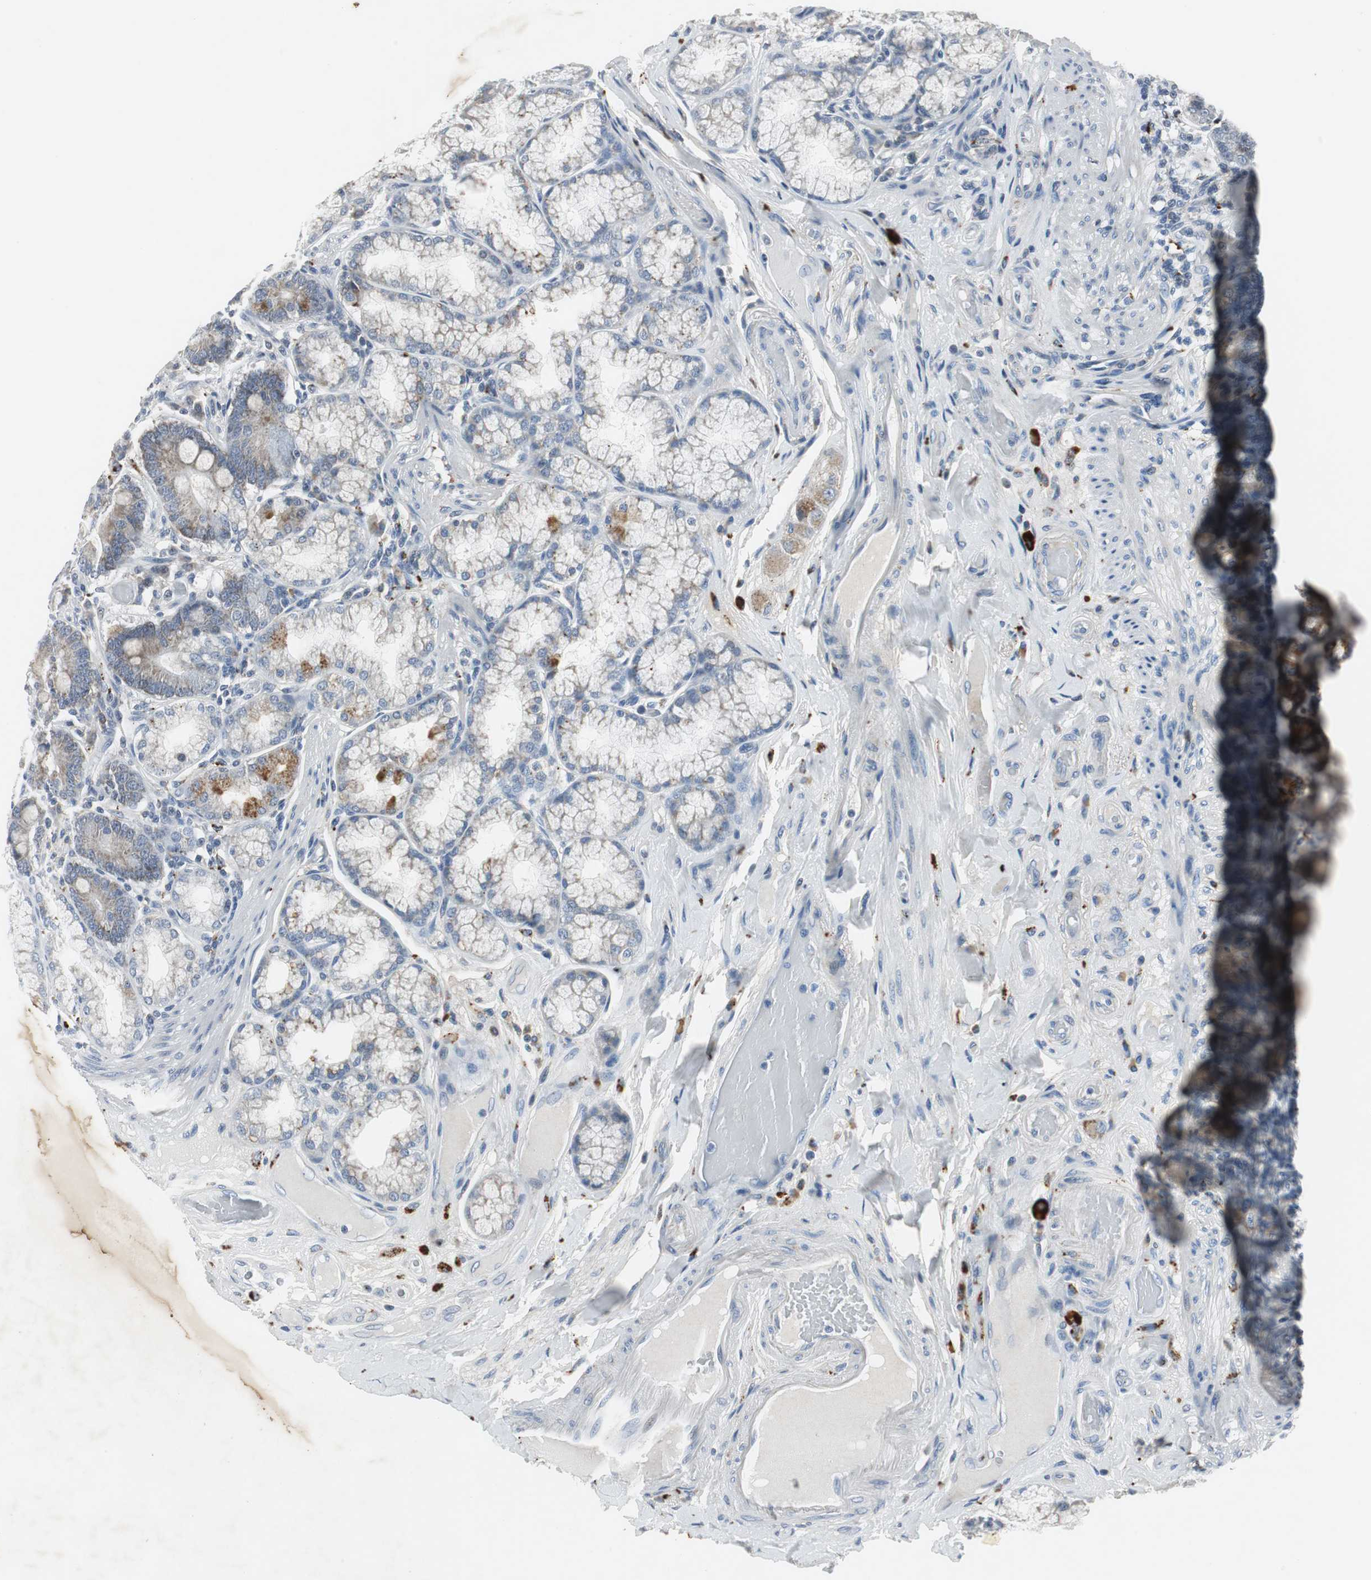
{"staining": {"intensity": "weak", "quantity": "25%-75%", "location": "cytoplasmic/membranous"}, "tissue": "duodenum", "cell_type": "Glandular cells", "image_type": "normal", "snomed": [{"axis": "morphology", "description": "Normal tissue, NOS"}, {"axis": "topography", "description": "Duodenum"}], "caption": "Protein expression analysis of unremarkable human duodenum reveals weak cytoplasmic/membranous positivity in about 25%-75% of glandular cells.", "gene": "NLGN1", "patient": {"sex": "female", "age": 64}}